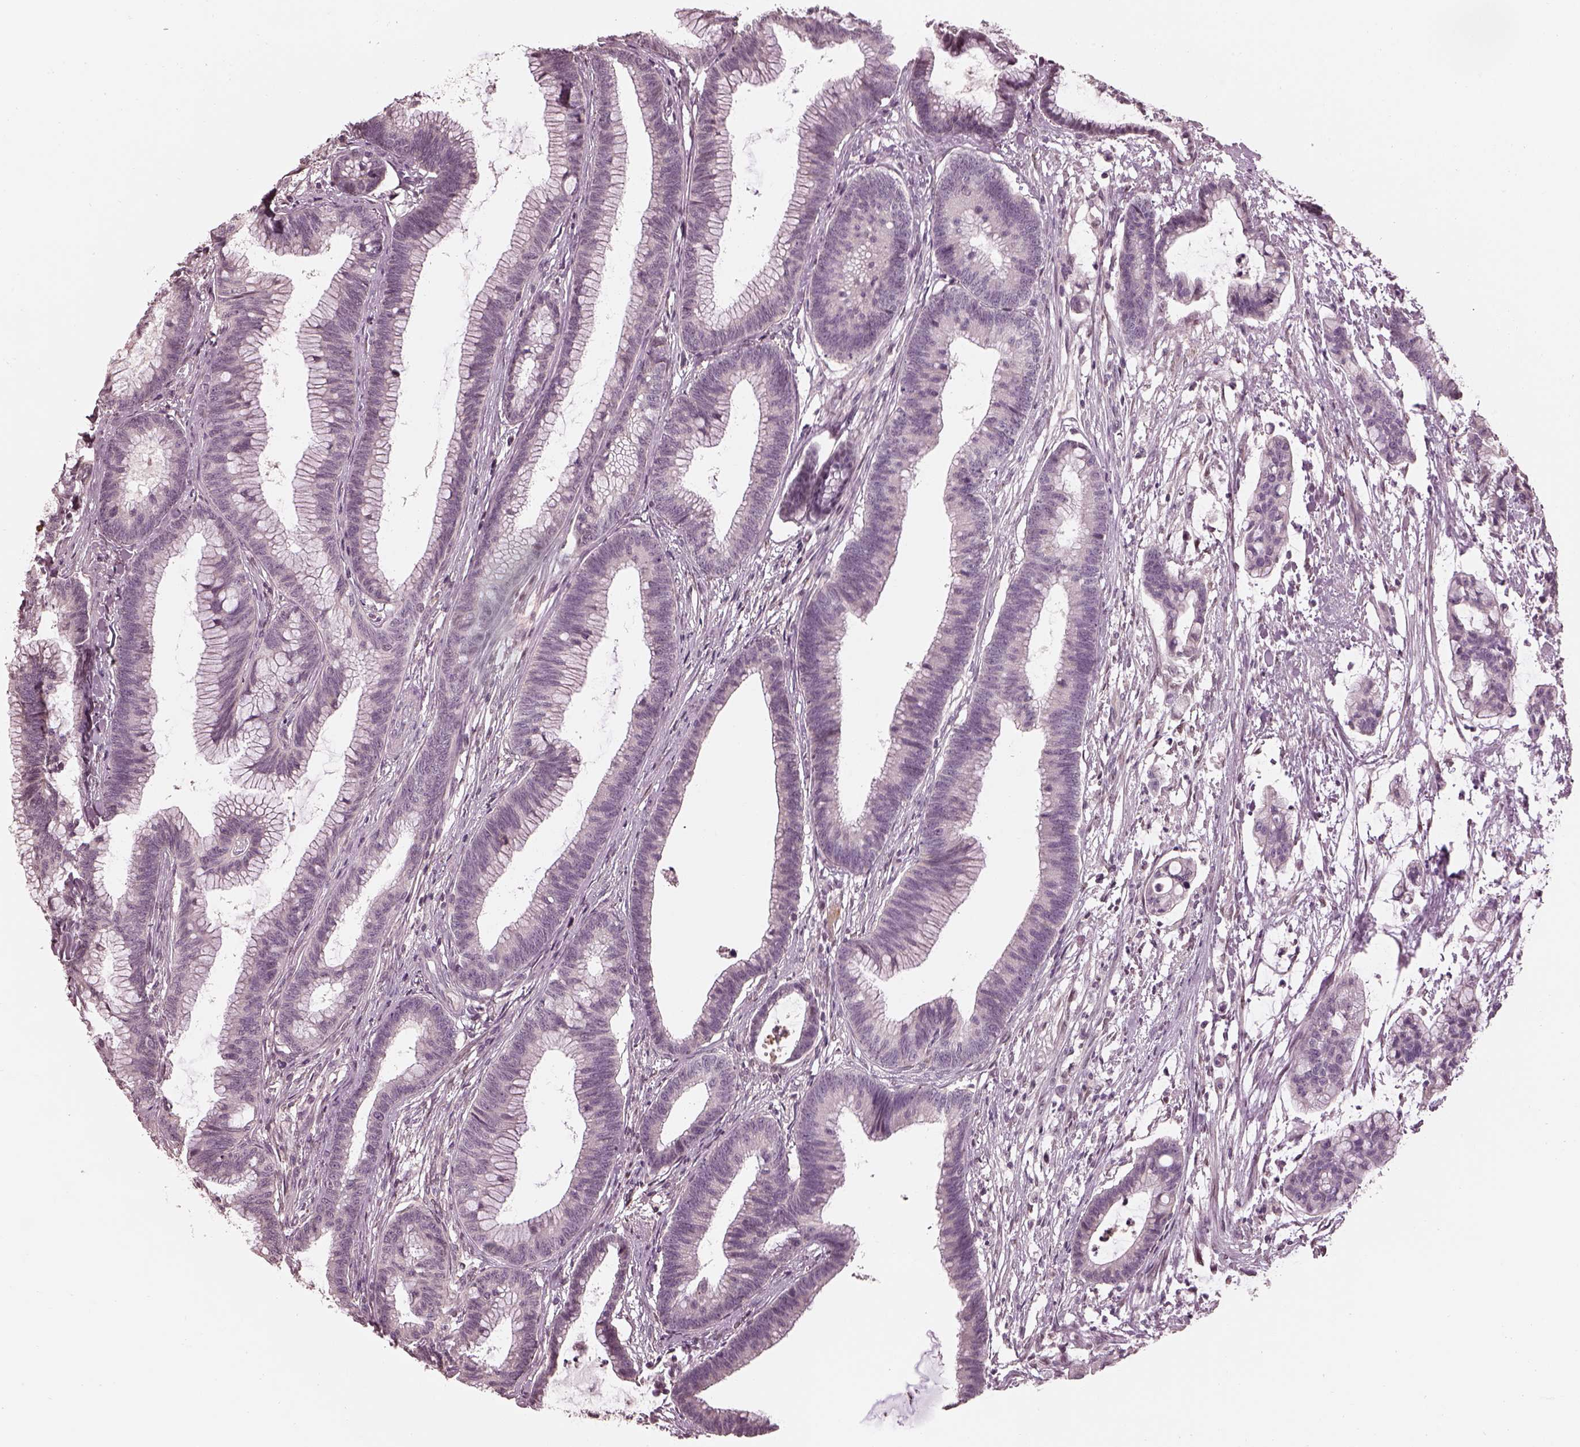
{"staining": {"intensity": "negative", "quantity": "none", "location": "none"}, "tissue": "colorectal cancer", "cell_type": "Tumor cells", "image_type": "cancer", "snomed": [{"axis": "morphology", "description": "Adenocarcinoma, NOS"}, {"axis": "topography", "description": "Colon"}], "caption": "Tumor cells are negative for protein expression in human colorectal cancer (adenocarcinoma). (Immunohistochemistry (ihc), brightfield microscopy, high magnification).", "gene": "TLX3", "patient": {"sex": "female", "age": 78}}